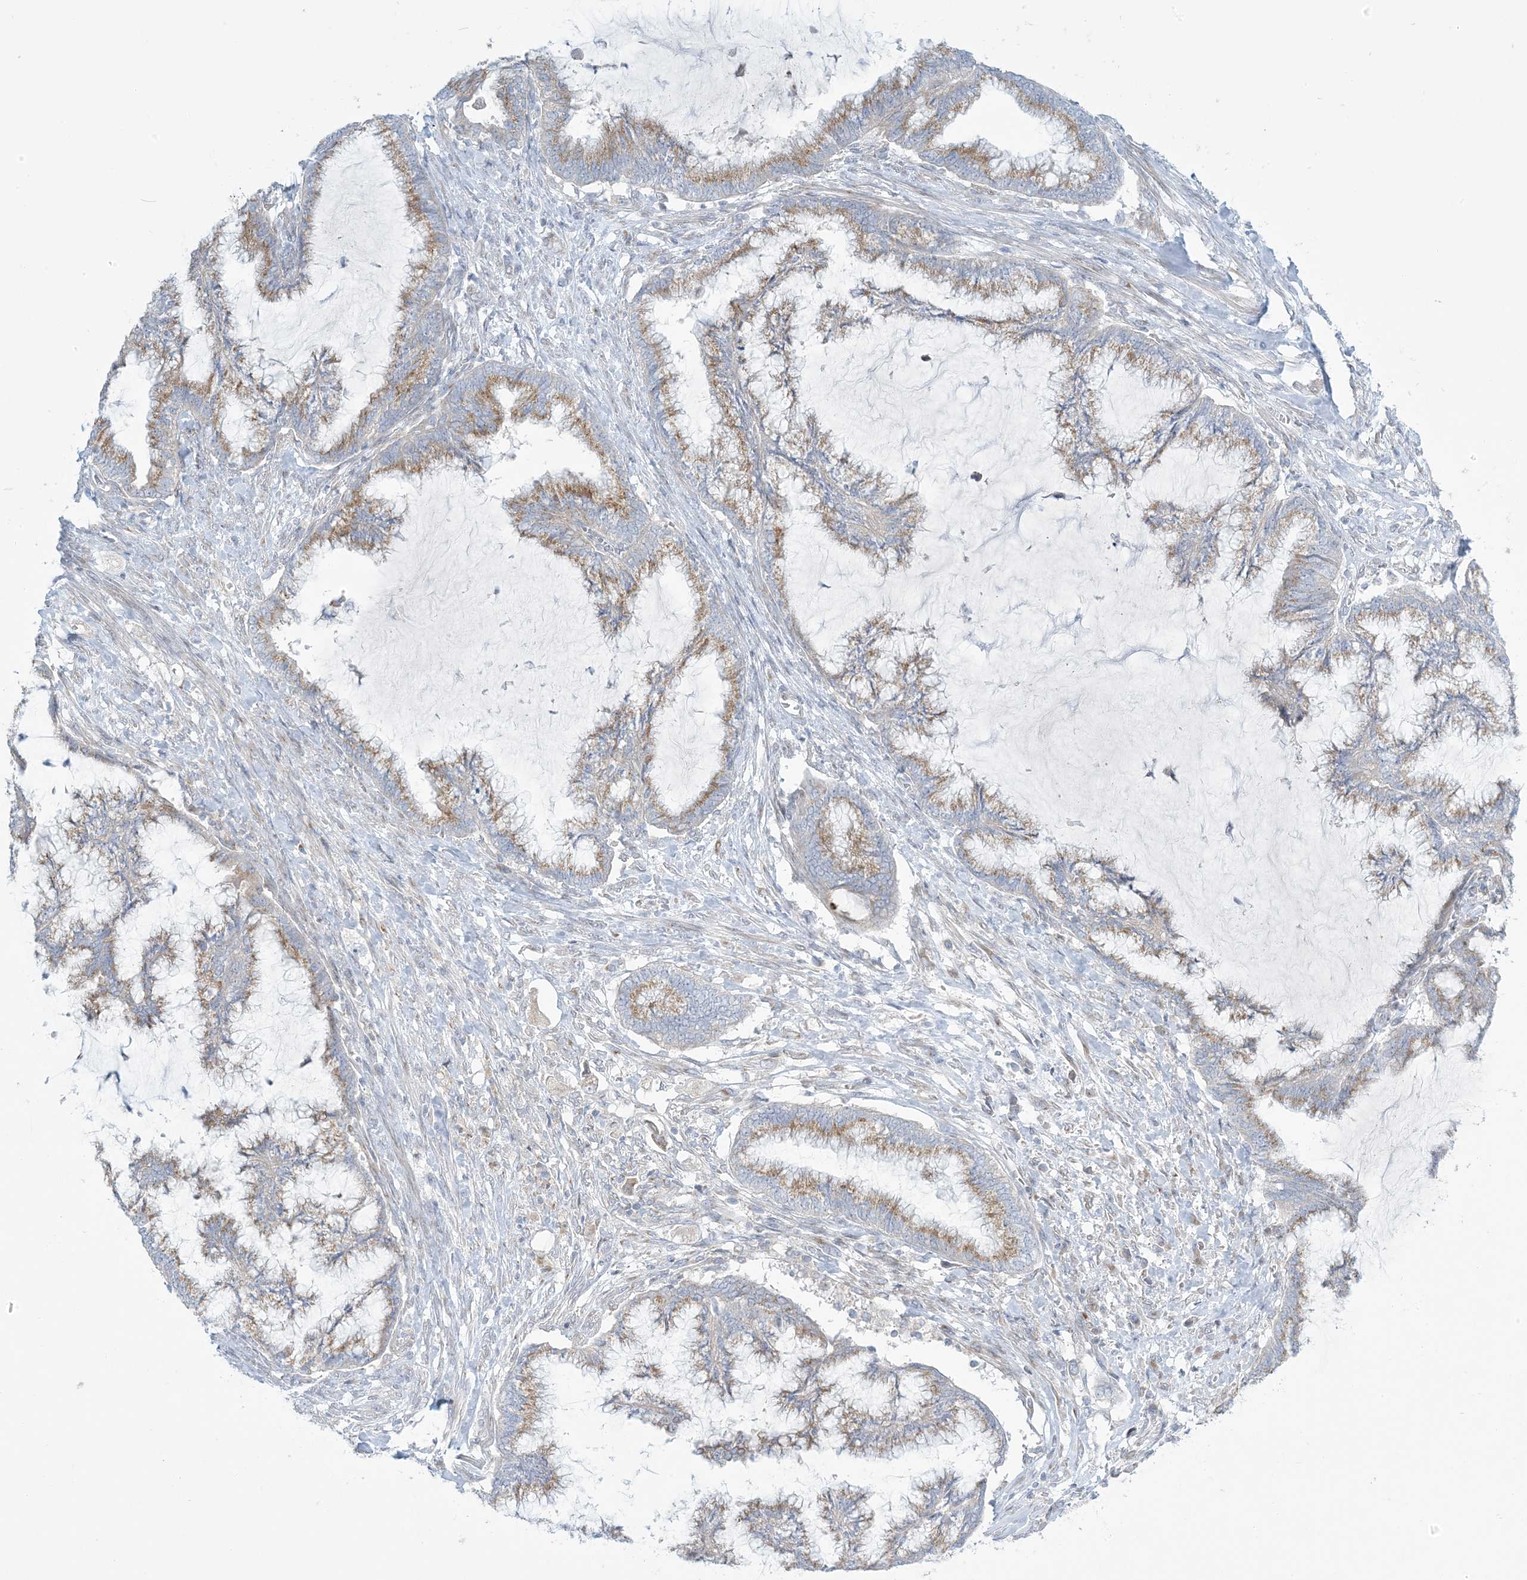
{"staining": {"intensity": "moderate", "quantity": "25%-75%", "location": "cytoplasmic/membranous"}, "tissue": "endometrial cancer", "cell_type": "Tumor cells", "image_type": "cancer", "snomed": [{"axis": "morphology", "description": "Adenocarcinoma, NOS"}, {"axis": "topography", "description": "Endometrium"}], "caption": "This histopathology image shows IHC staining of adenocarcinoma (endometrial), with medium moderate cytoplasmic/membranous expression in approximately 25%-75% of tumor cells.", "gene": "AFTPH", "patient": {"sex": "female", "age": 86}}